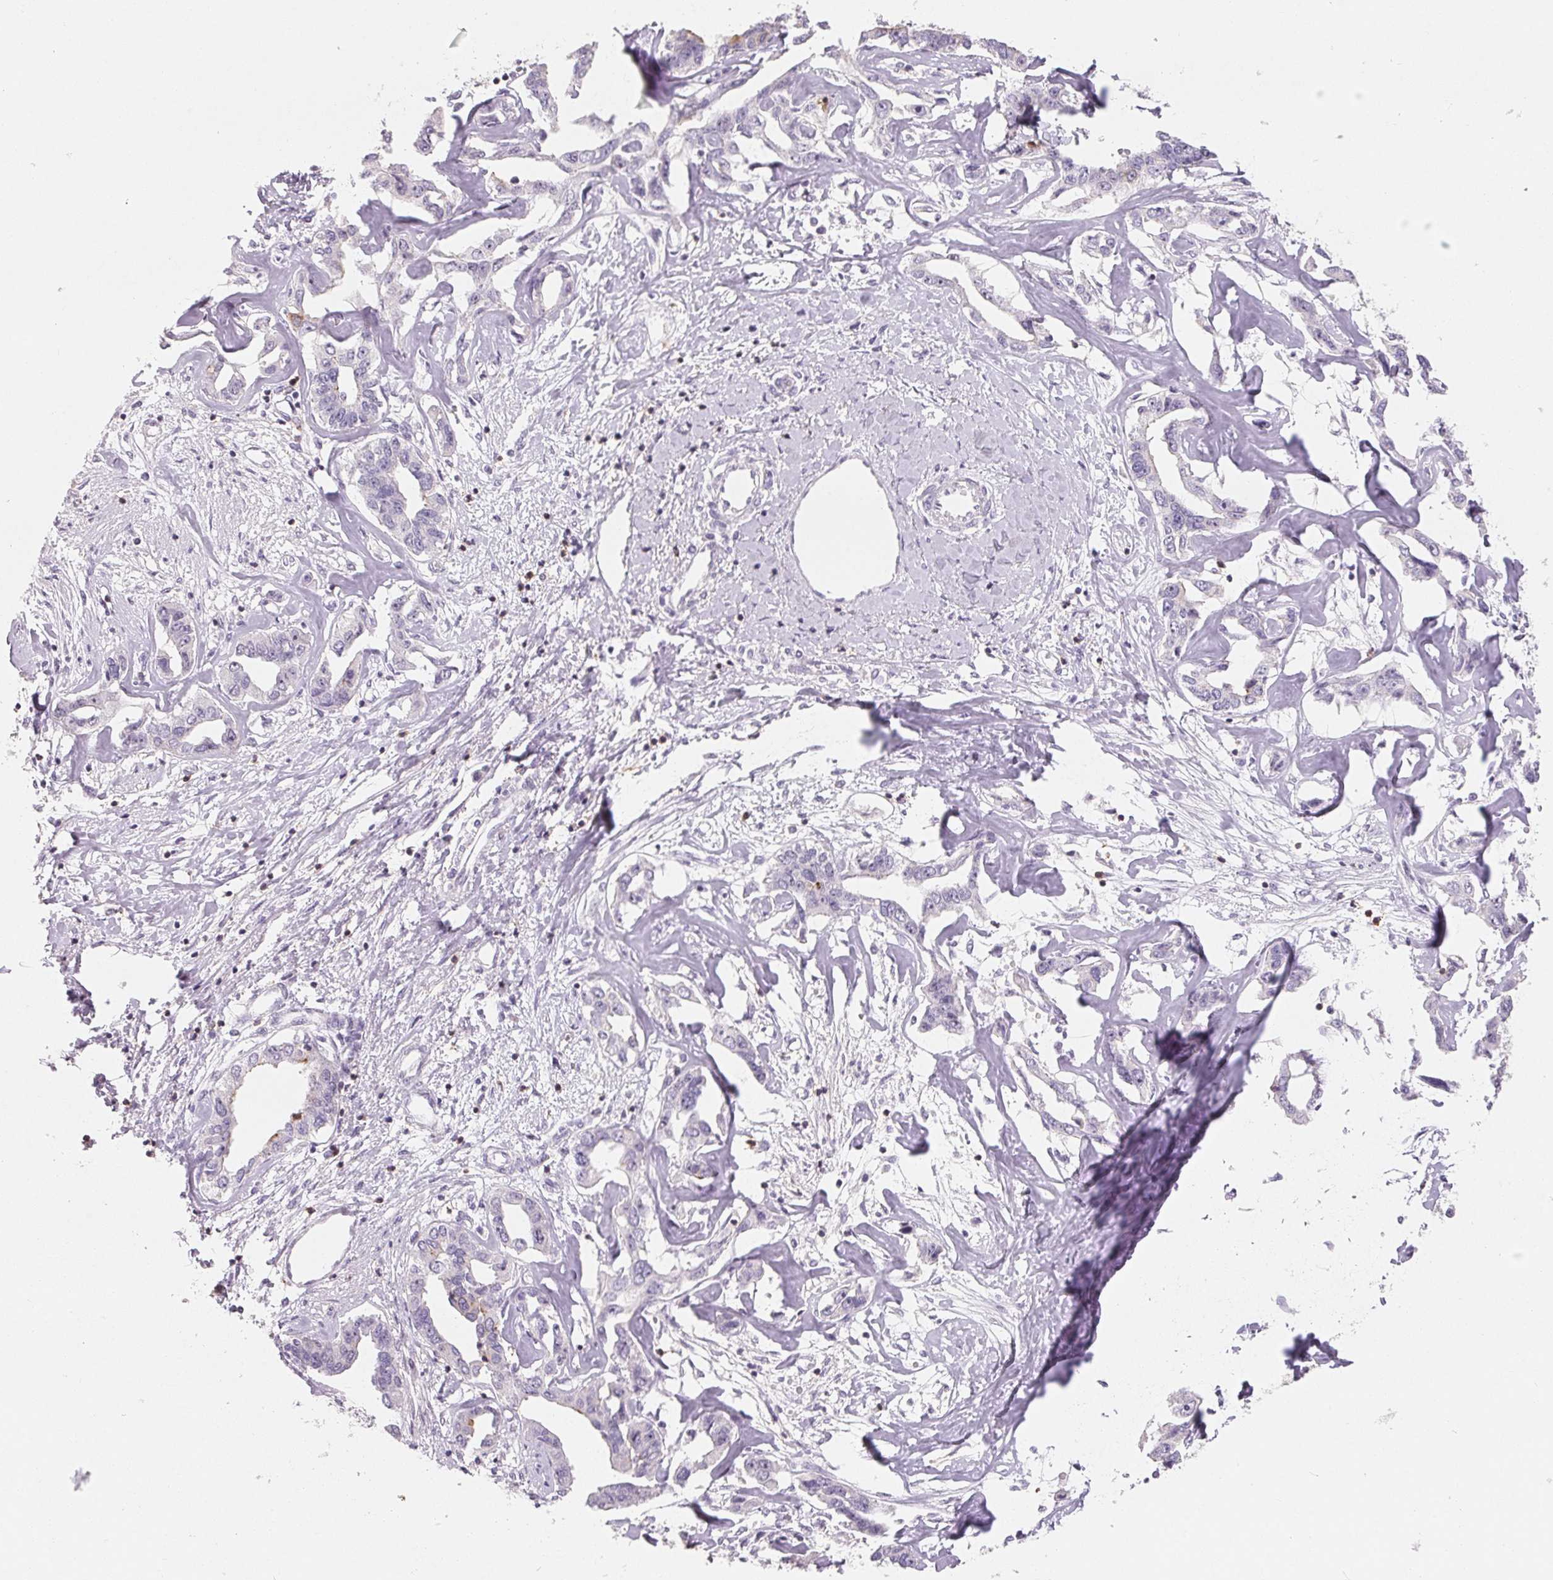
{"staining": {"intensity": "negative", "quantity": "none", "location": "none"}, "tissue": "liver cancer", "cell_type": "Tumor cells", "image_type": "cancer", "snomed": [{"axis": "morphology", "description": "Cholangiocarcinoma"}, {"axis": "topography", "description": "Liver"}], "caption": "High power microscopy micrograph of an immunohistochemistry (IHC) micrograph of liver cholangiocarcinoma, revealing no significant expression in tumor cells.", "gene": "CD69", "patient": {"sex": "male", "age": 59}}